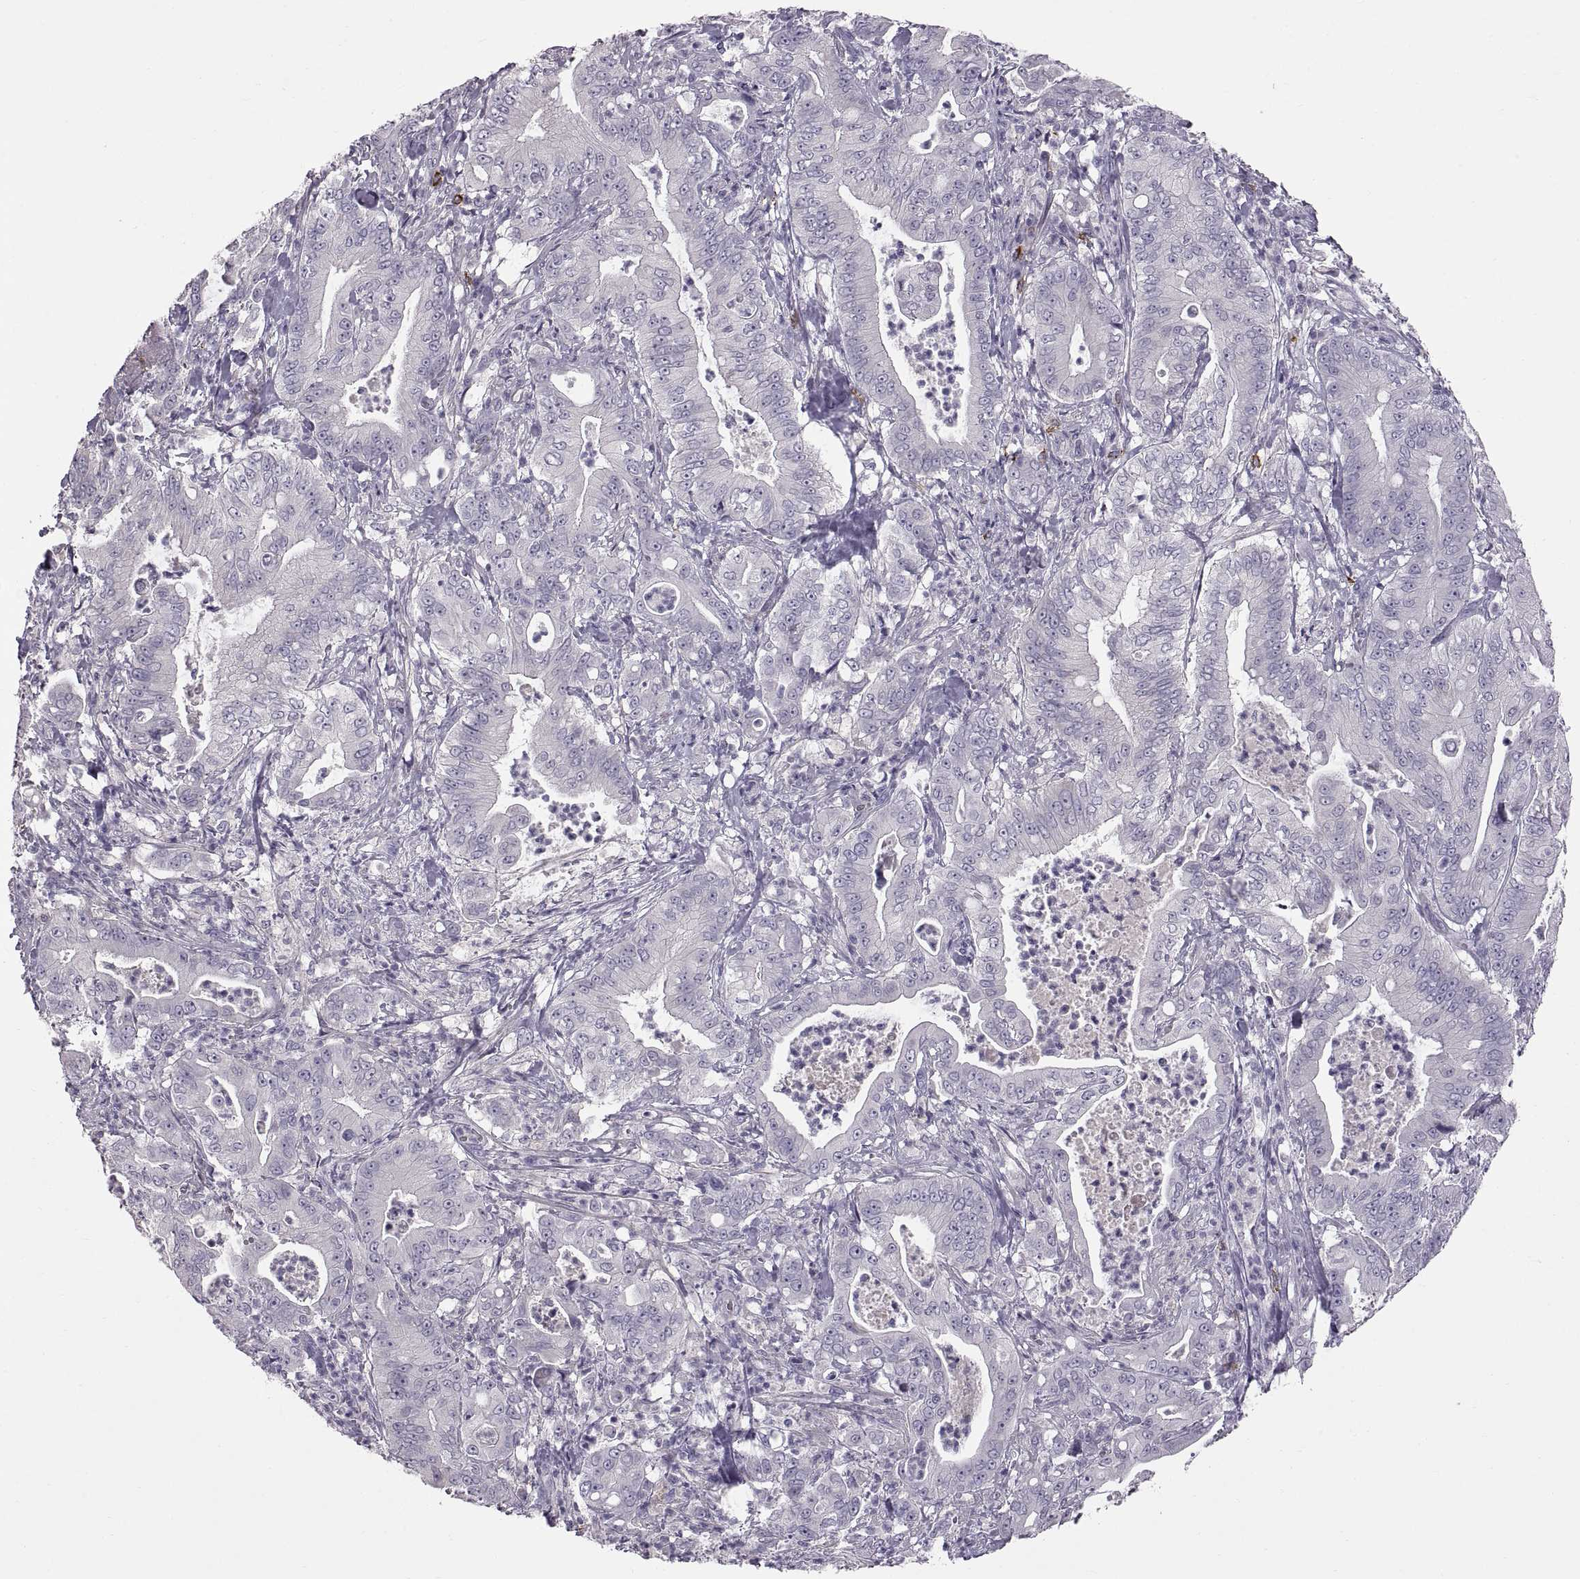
{"staining": {"intensity": "negative", "quantity": "none", "location": "none"}, "tissue": "pancreatic cancer", "cell_type": "Tumor cells", "image_type": "cancer", "snomed": [{"axis": "morphology", "description": "Adenocarcinoma, NOS"}, {"axis": "topography", "description": "Pancreas"}], "caption": "Micrograph shows no significant protein positivity in tumor cells of adenocarcinoma (pancreatic).", "gene": "WFDC8", "patient": {"sex": "male", "age": 71}}